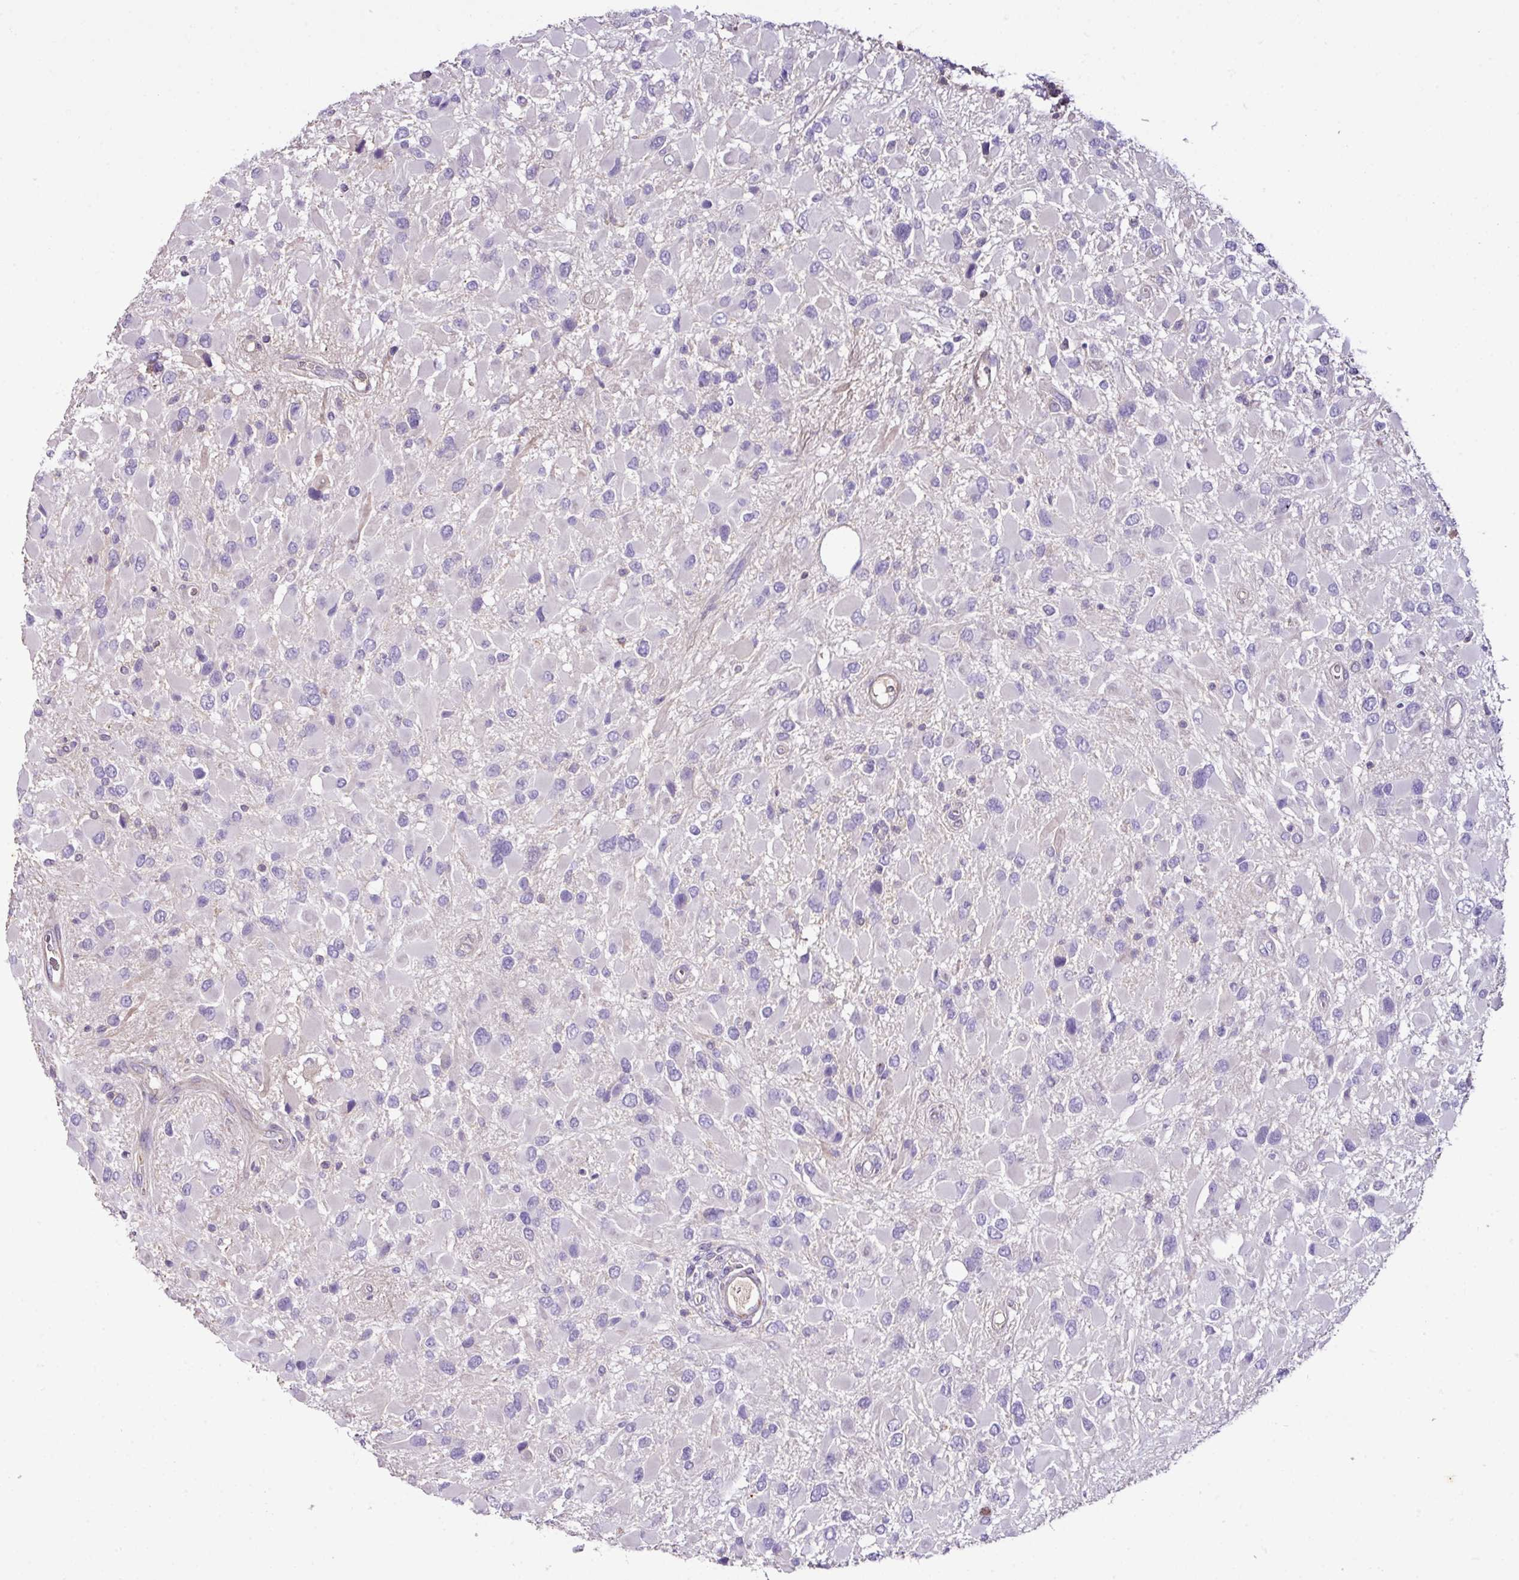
{"staining": {"intensity": "negative", "quantity": "none", "location": "none"}, "tissue": "glioma", "cell_type": "Tumor cells", "image_type": "cancer", "snomed": [{"axis": "morphology", "description": "Glioma, malignant, High grade"}, {"axis": "topography", "description": "Brain"}], "caption": "An immunohistochemistry (IHC) image of glioma is shown. There is no staining in tumor cells of glioma.", "gene": "AGR3", "patient": {"sex": "male", "age": 53}}